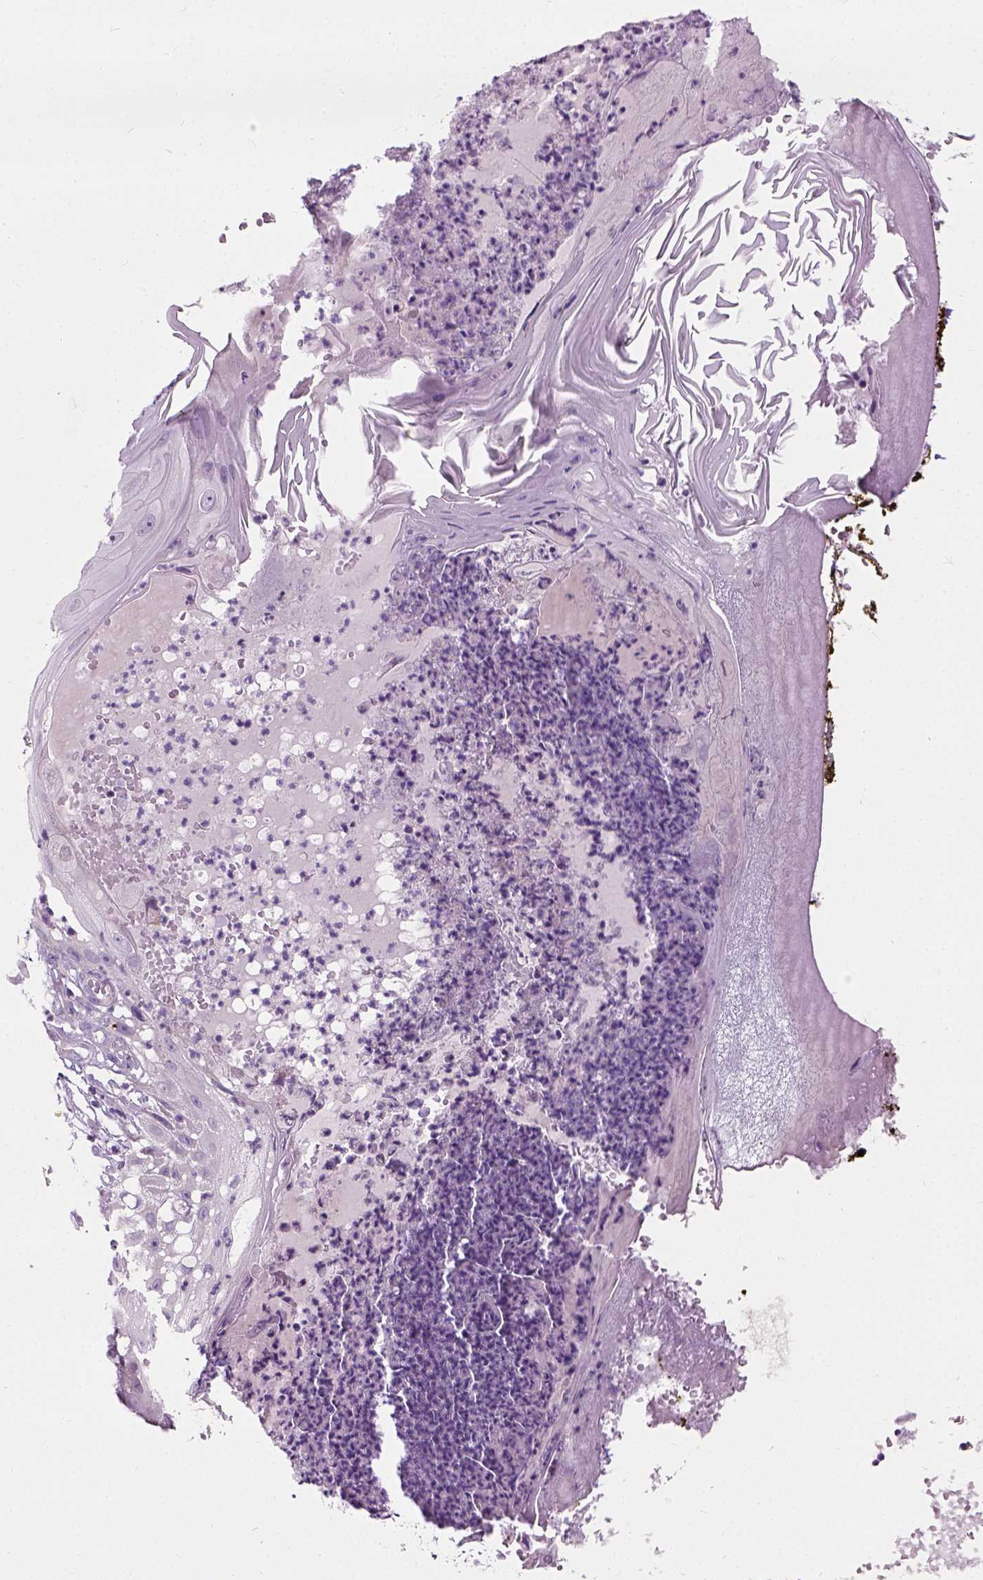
{"staining": {"intensity": "negative", "quantity": "none", "location": "none"}, "tissue": "skin", "cell_type": "Fibroblasts", "image_type": "normal", "snomed": [{"axis": "morphology", "description": "Normal tissue, NOS"}, {"axis": "topography", "description": "Skin"}, {"axis": "topography", "description": "Peripheral nerve tissue"}], "caption": "IHC image of unremarkable skin stained for a protein (brown), which displays no expression in fibroblasts. (DAB (3,3'-diaminobenzidine) immunohistochemistry visualized using brightfield microscopy, high magnification).", "gene": "TRIM72", "patient": {"sex": "male", "age": 24}}